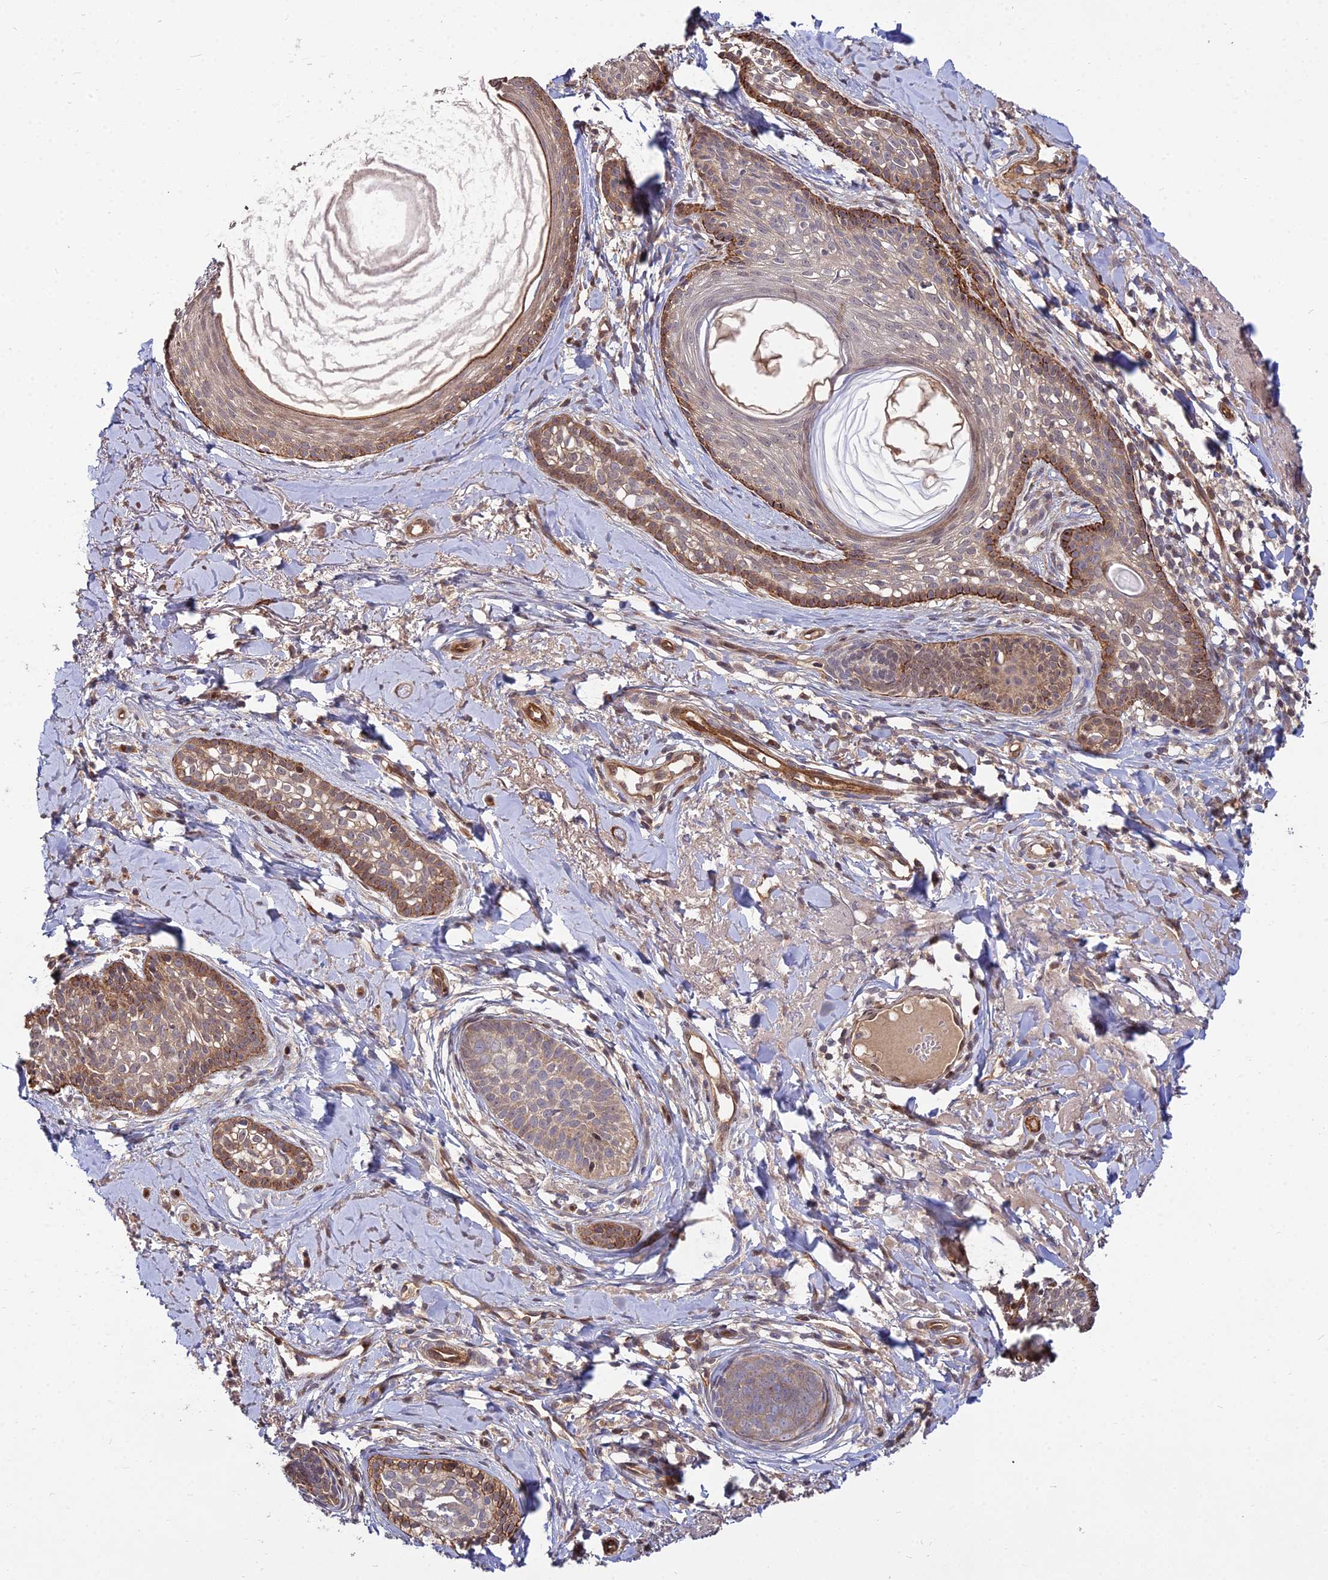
{"staining": {"intensity": "moderate", "quantity": "25%-75%", "location": "cytoplasmic/membranous"}, "tissue": "skin cancer", "cell_type": "Tumor cells", "image_type": "cancer", "snomed": [{"axis": "morphology", "description": "Basal cell carcinoma"}, {"axis": "topography", "description": "Skin"}], "caption": "This histopathology image exhibits immunohistochemistry (IHC) staining of skin cancer (basal cell carcinoma), with medium moderate cytoplasmic/membranous positivity in about 25%-75% of tumor cells.", "gene": "GRTP1", "patient": {"sex": "female", "age": 76}}